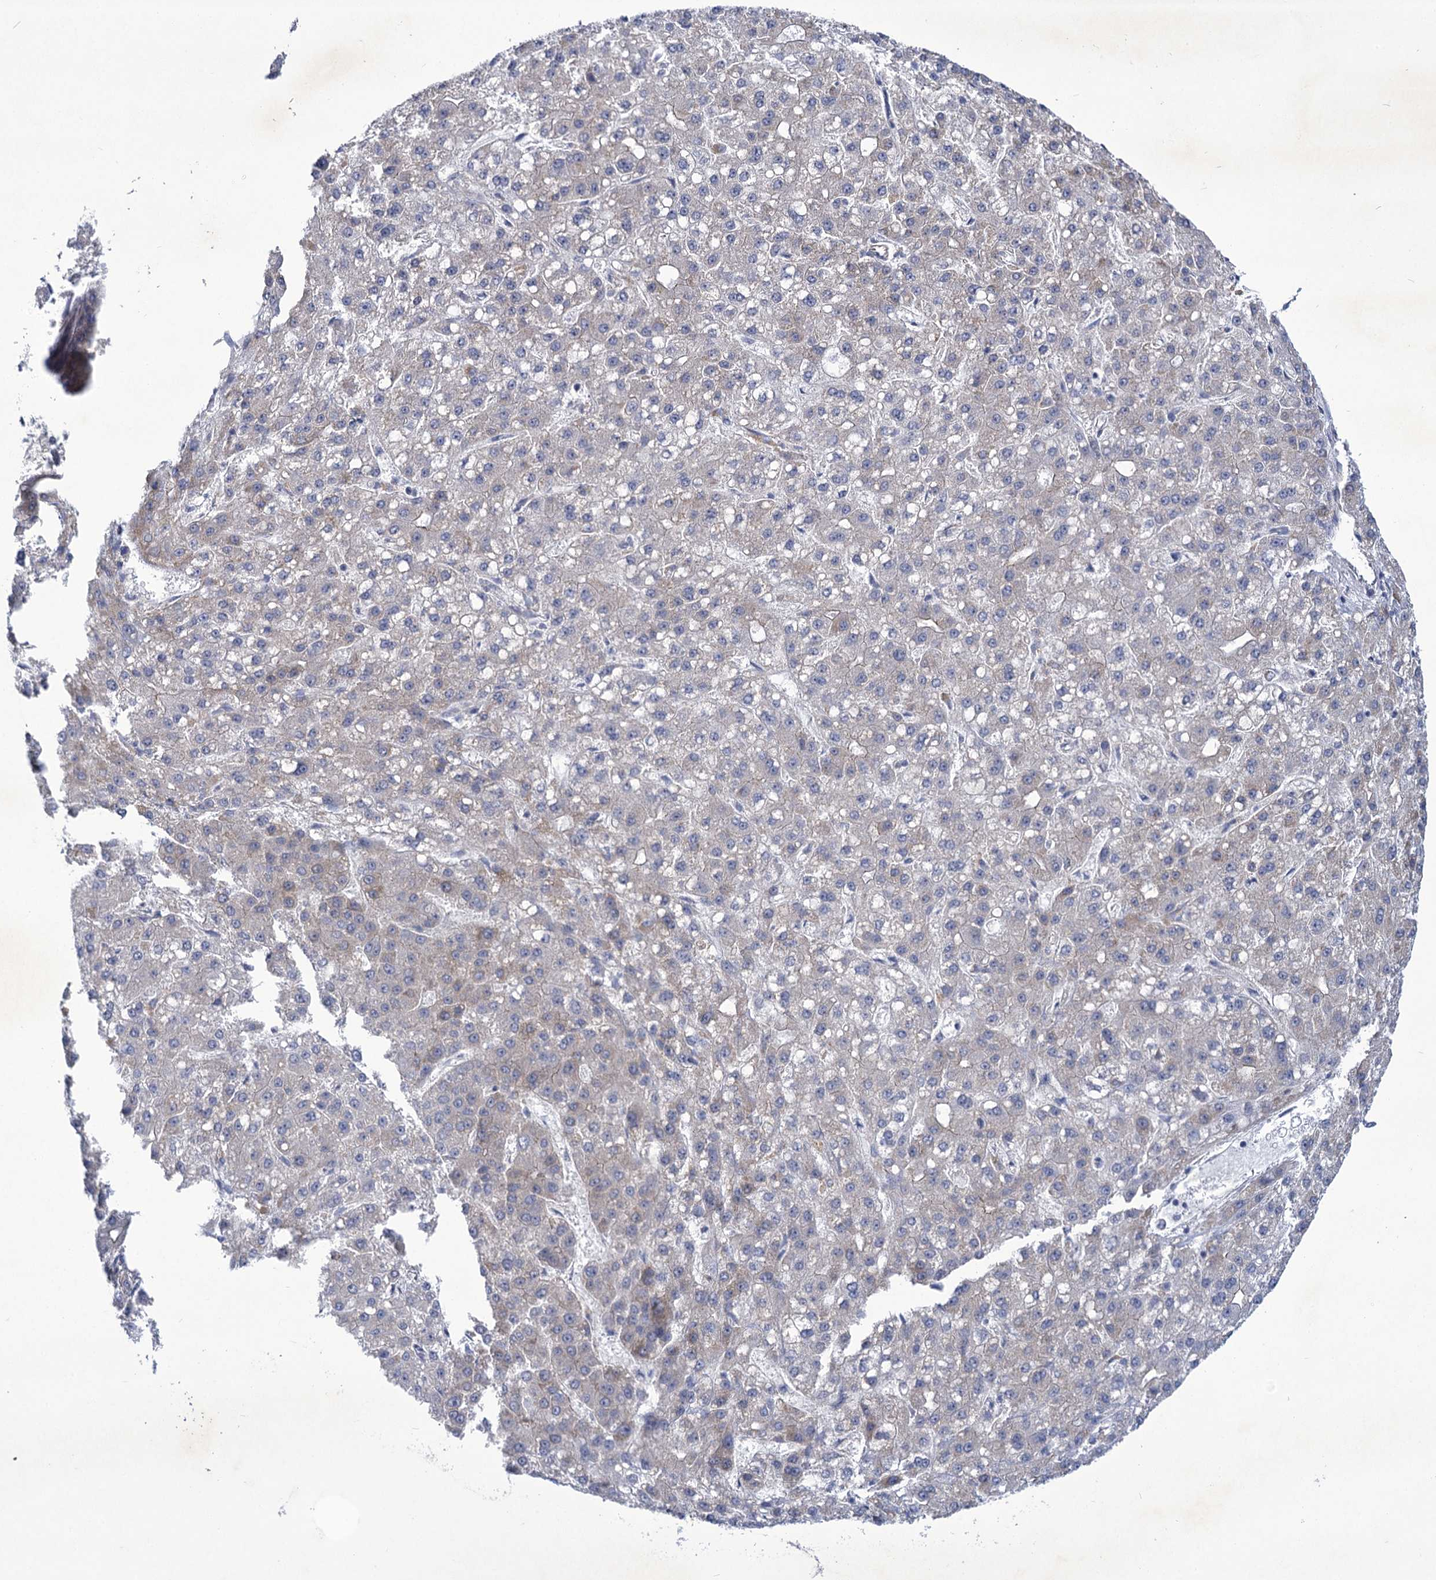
{"staining": {"intensity": "negative", "quantity": "none", "location": "none"}, "tissue": "liver cancer", "cell_type": "Tumor cells", "image_type": "cancer", "snomed": [{"axis": "morphology", "description": "Carcinoma, Hepatocellular, NOS"}, {"axis": "topography", "description": "Liver"}], "caption": "The micrograph shows no staining of tumor cells in hepatocellular carcinoma (liver).", "gene": "MBLAC2", "patient": {"sex": "male", "age": 67}}